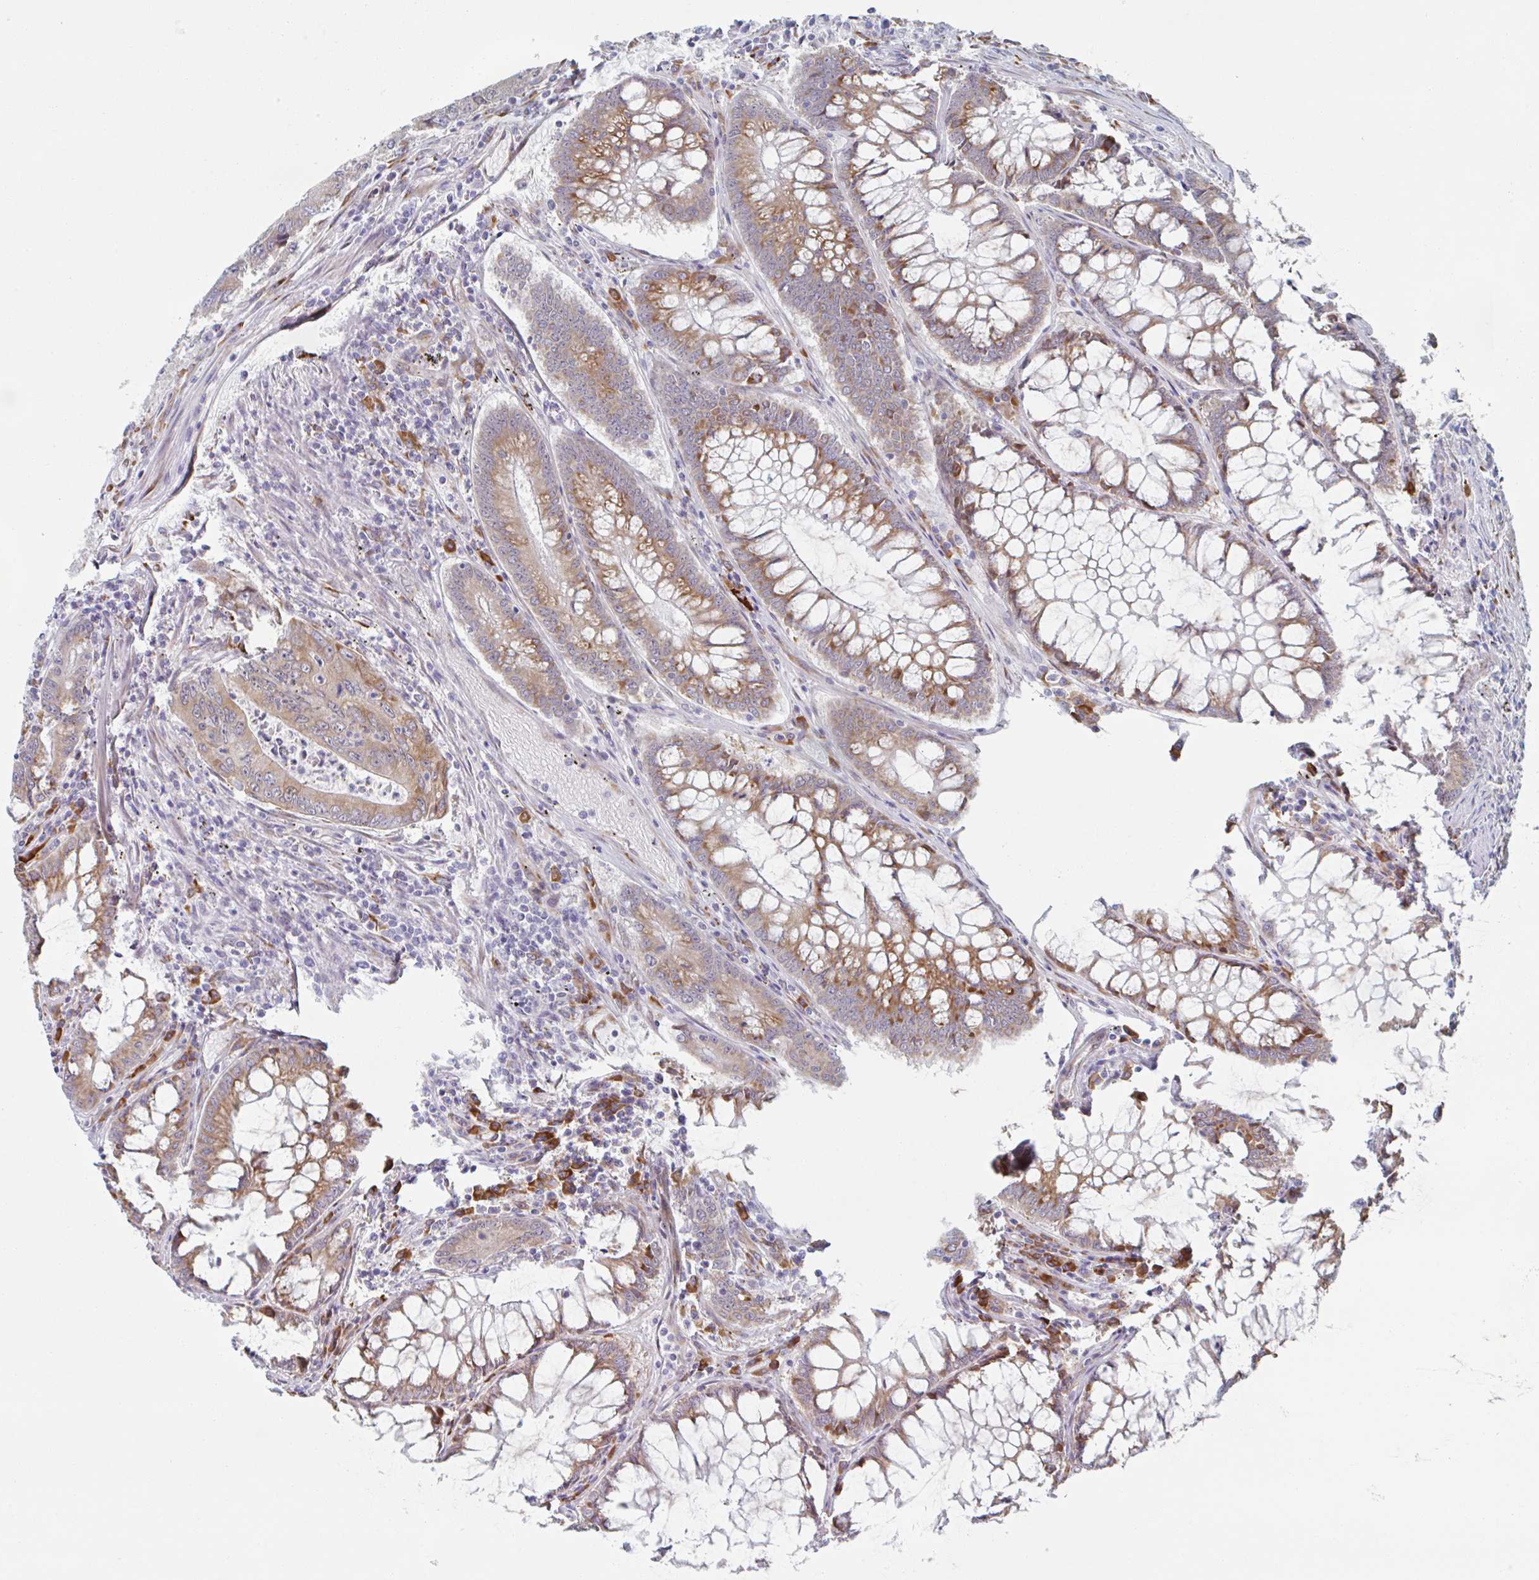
{"staining": {"intensity": "moderate", "quantity": ">75%", "location": "cytoplasmic/membranous"}, "tissue": "colorectal cancer", "cell_type": "Tumor cells", "image_type": "cancer", "snomed": [{"axis": "morphology", "description": "Adenocarcinoma, NOS"}, {"axis": "topography", "description": "Colon"}], "caption": "High-power microscopy captured an immunohistochemistry histopathology image of colorectal cancer (adenocarcinoma), revealing moderate cytoplasmic/membranous positivity in approximately >75% of tumor cells. (DAB = brown stain, brightfield microscopy at high magnification).", "gene": "TRAPPC10", "patient": {"sex": "male", "age": 53}}